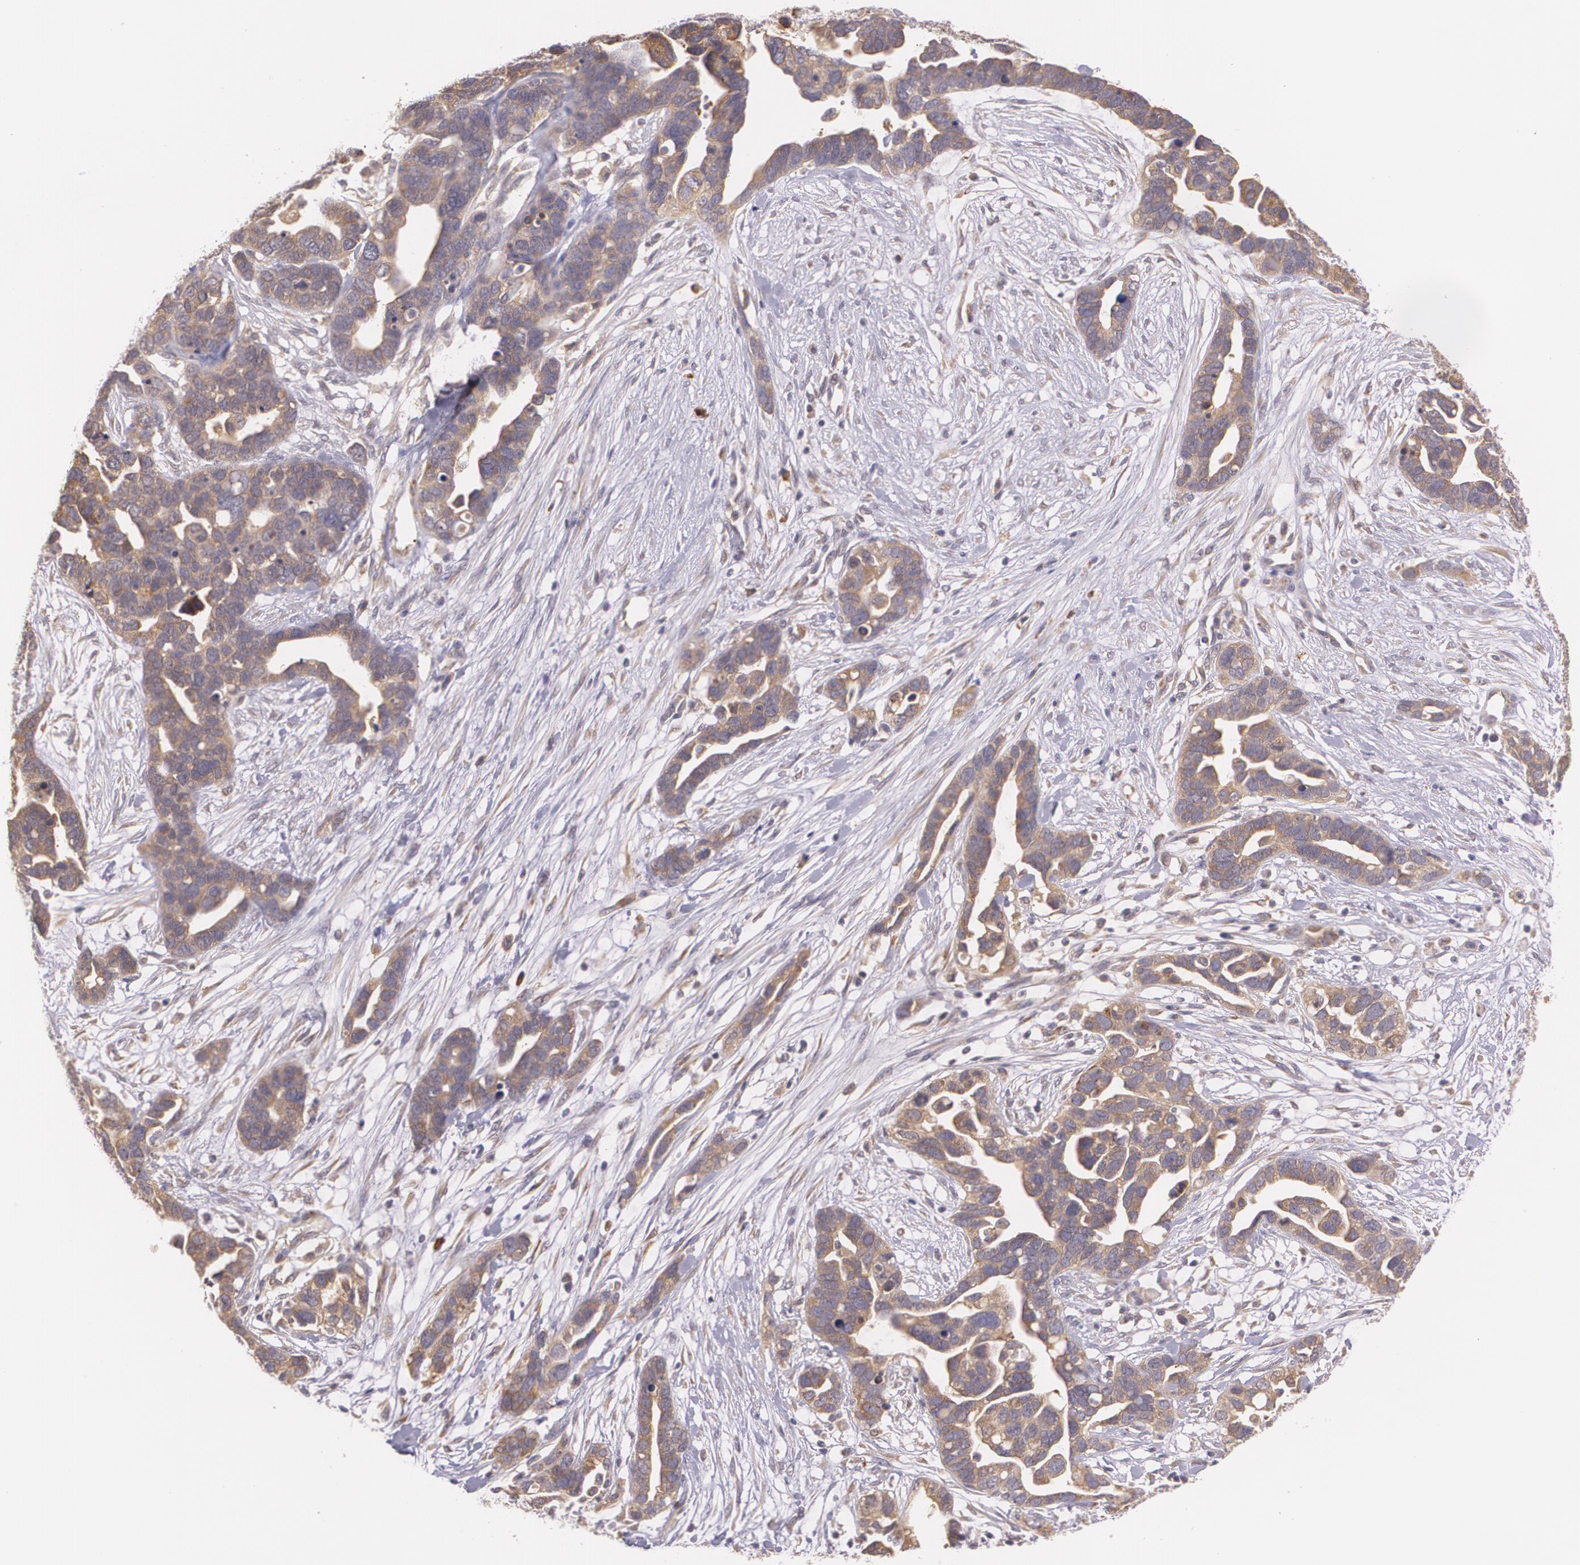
{"staining": {"intensity": "moderate", "quantity": ">75%", "location": "cytoplasmic/membranous"}, "tissue": "ovarian cancer", "cell_type": "Tumor cells", "image_type": "cancer", "snomed": [{"axis": "morphology", "description": "Cystadenocarcinoma, serous, NOS"}, {"axis": "topography", "description": "Ovary"}], "caption": "Moderate cytoplasmic/membranous positivity is appreciated in about >75% of tumor cells in ovarian serous cystadenocarcinoma.", "gene": "CCL17", "patient": {"sex": "female", "age": 54}}